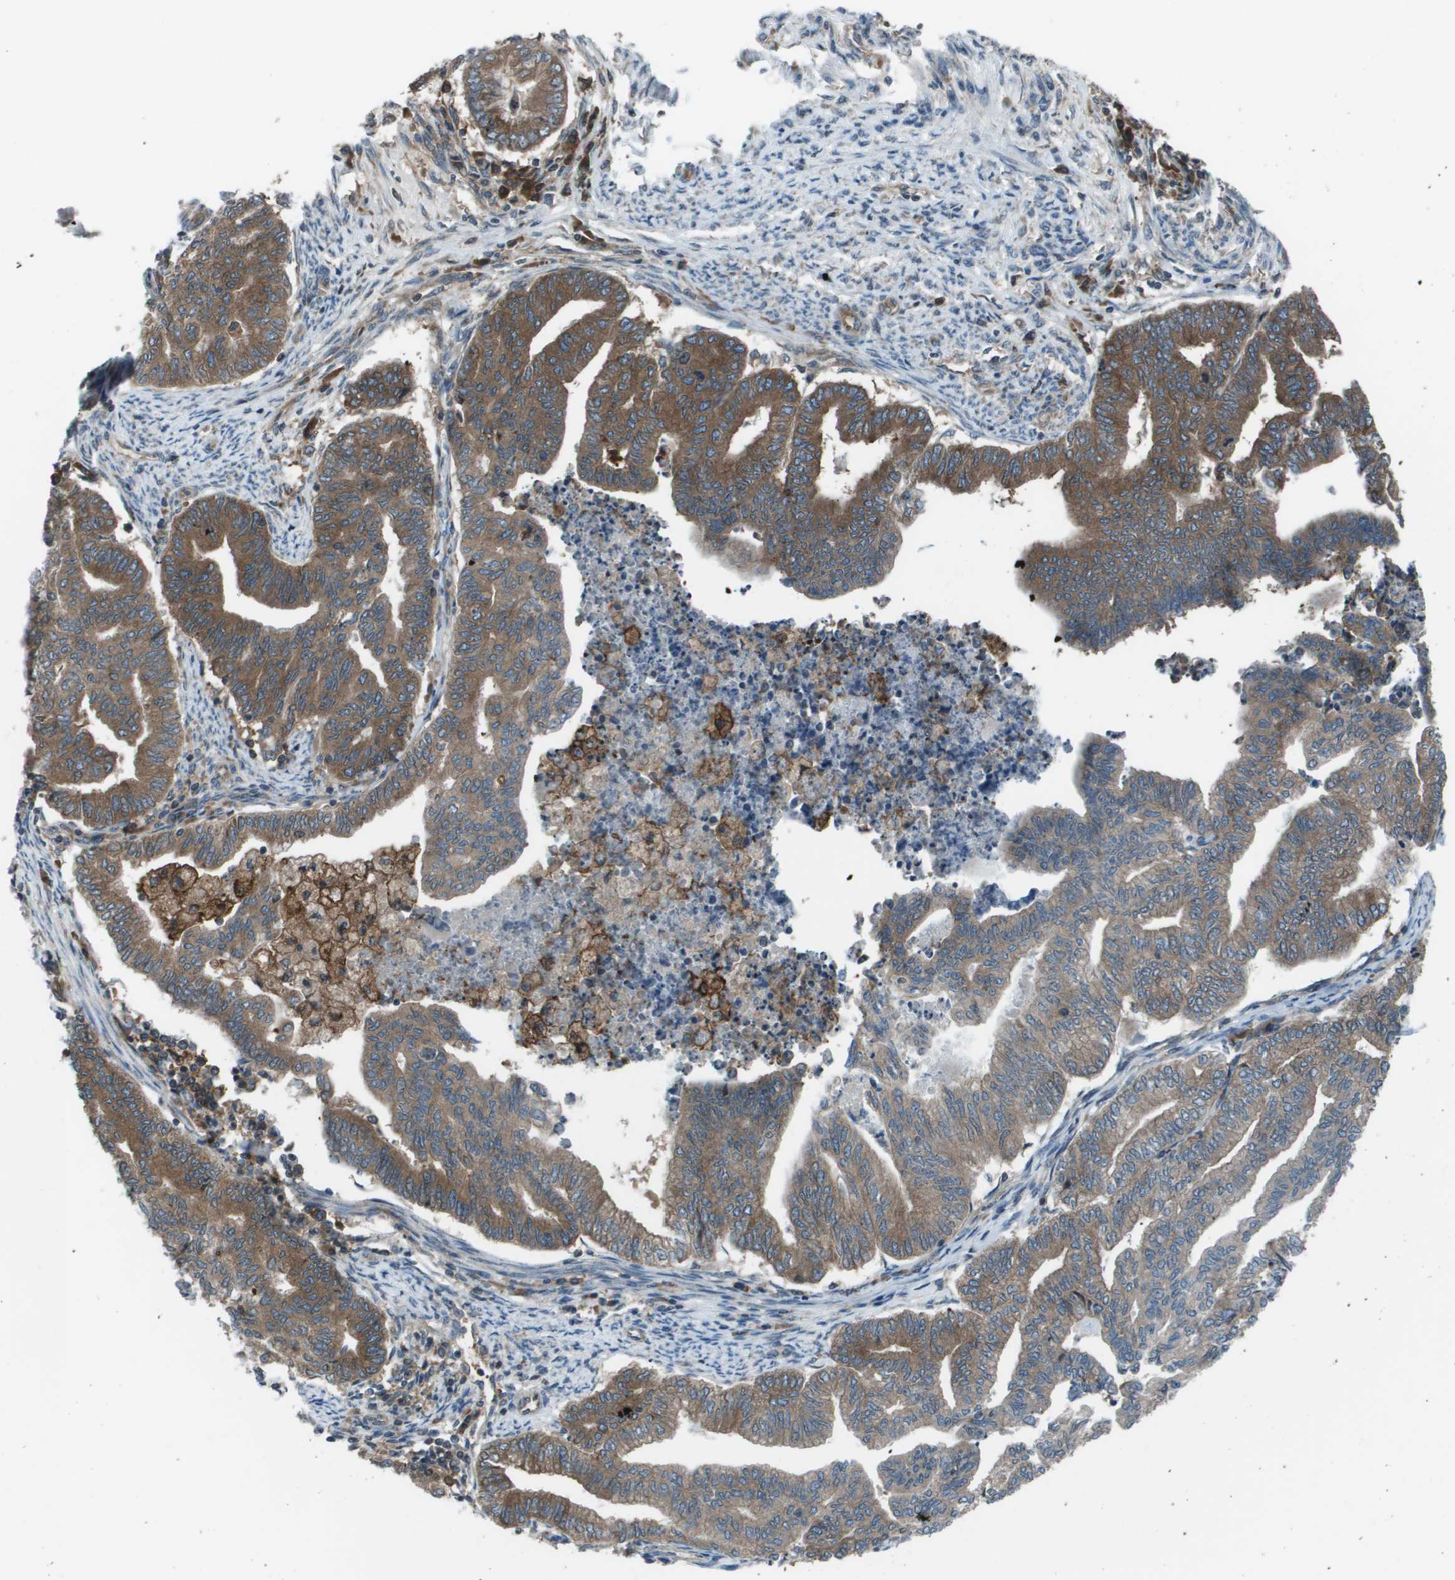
{"staining": {"intensity": "moderate", "quantity": ">75%", "location": "cytoplasmic/membranous"}, "tissue": "endometrial cancer", "cell_type": "Tumor cells", "image_type": "cancer", "snomed": [{"axis": "morphology", "description": "Adenocarcinoma, NOS"}, {"axis": "topography", "description": "Endometrium"}], "caption": "Adenocarcinoma (endometrial) stained for a protein displays moderate cytoplasmic/membranous positivity in tumor cells.", "gene": "EIF3B", "patient": {"sex": "female", "age": 79}}